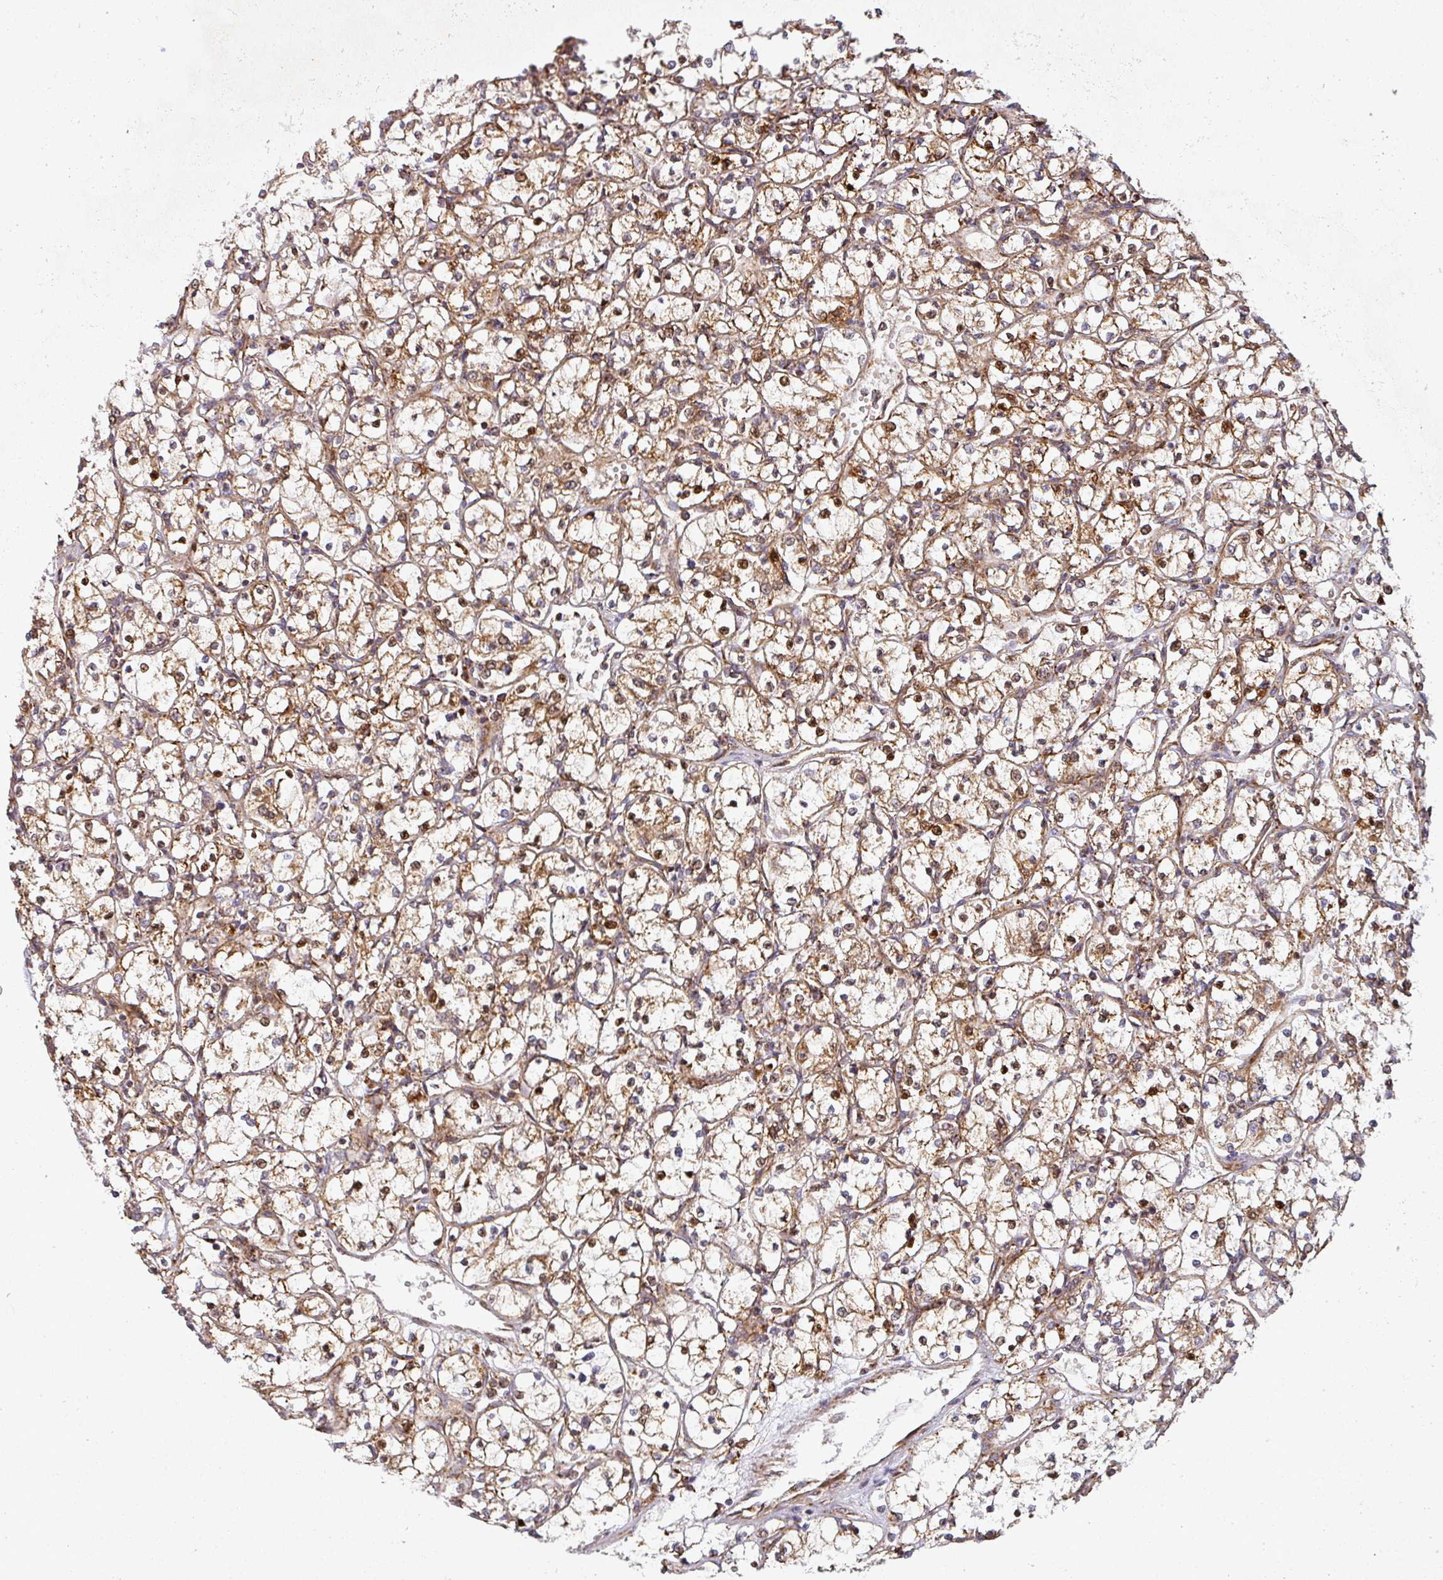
{"staining": {"intensity": "moderate", "quantity": ">75%", "location": "cytoplasmic/membranous"}, "tissue": "renal cancer", "cell_type": "Tumor cells", "image_type": "cancer", "snomed": [{"axis": "morphology", "description": "Adenocarcinoma, NOS"}, {"axis": "topography", "description": "Kidney"}], "caption": "This photomicrograph exhibits IHC staining of renal adenocarcinoma, with medium moderate cytoplasmic/membranous expression in approximately >75% of tumor cells.", "gene": "GPD2", "patient": {"sex": "female", "age": 69}}